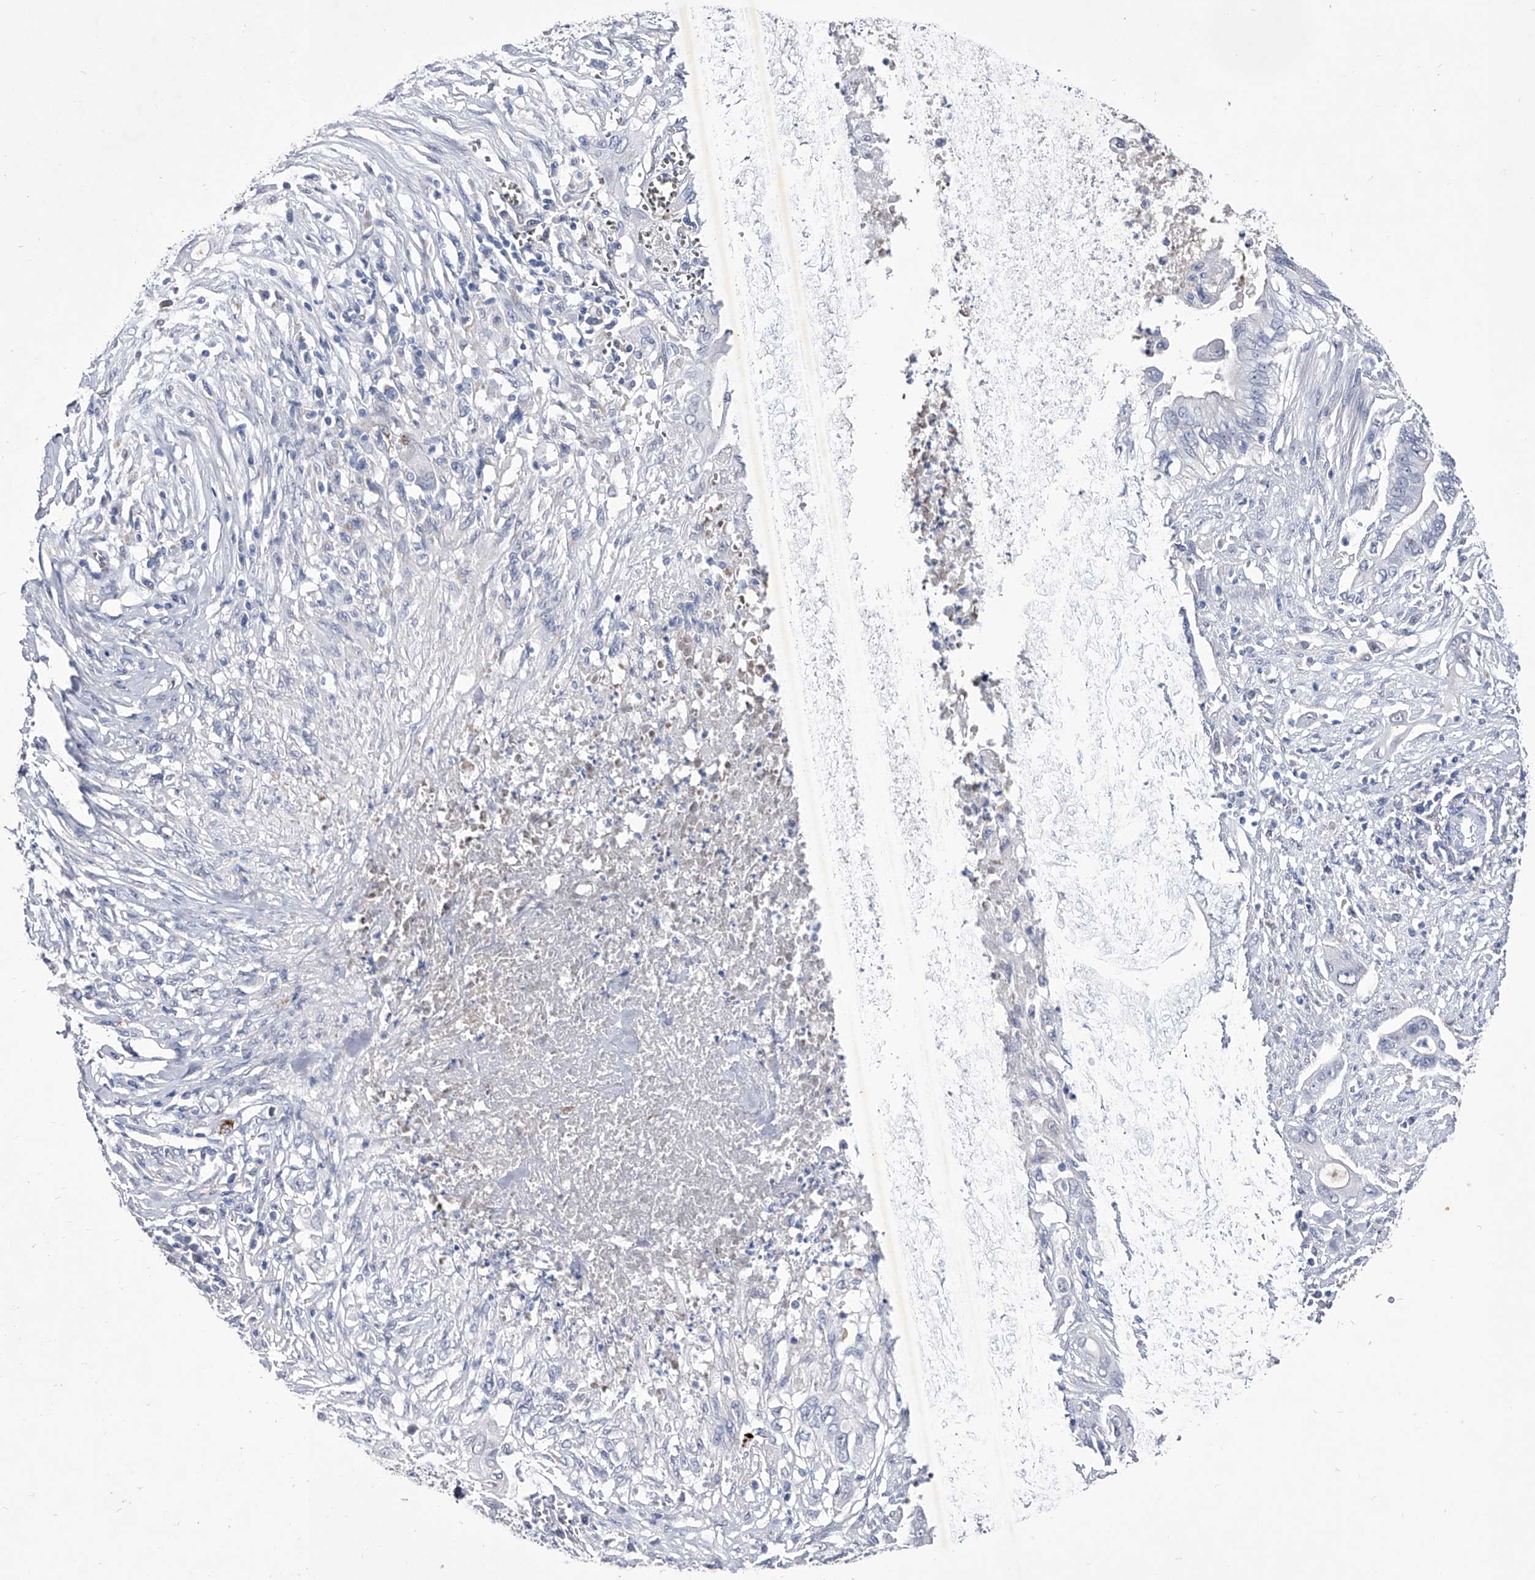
{"staining": {"intensity": "negative", "quantity": "none", "location": "none"}, "tissue": "pancreatic cancer", "cell_type": "Tumor cells", "image_type": "cancer", "snomed": [{"axis": "morphology", "description": "Adenocarcinoma, NOS"}, {"axis": "topography", "description": "Pancreas"}], "caption": "Immunohistochemistry (IHC) image of neoplastic tissue: adenocarcinoma (pancreatic) stained with DAB shows no significant protein expression in tumor cells.", "gene": "CRISP2", "patient": {"sex": "male", "age": 58}}